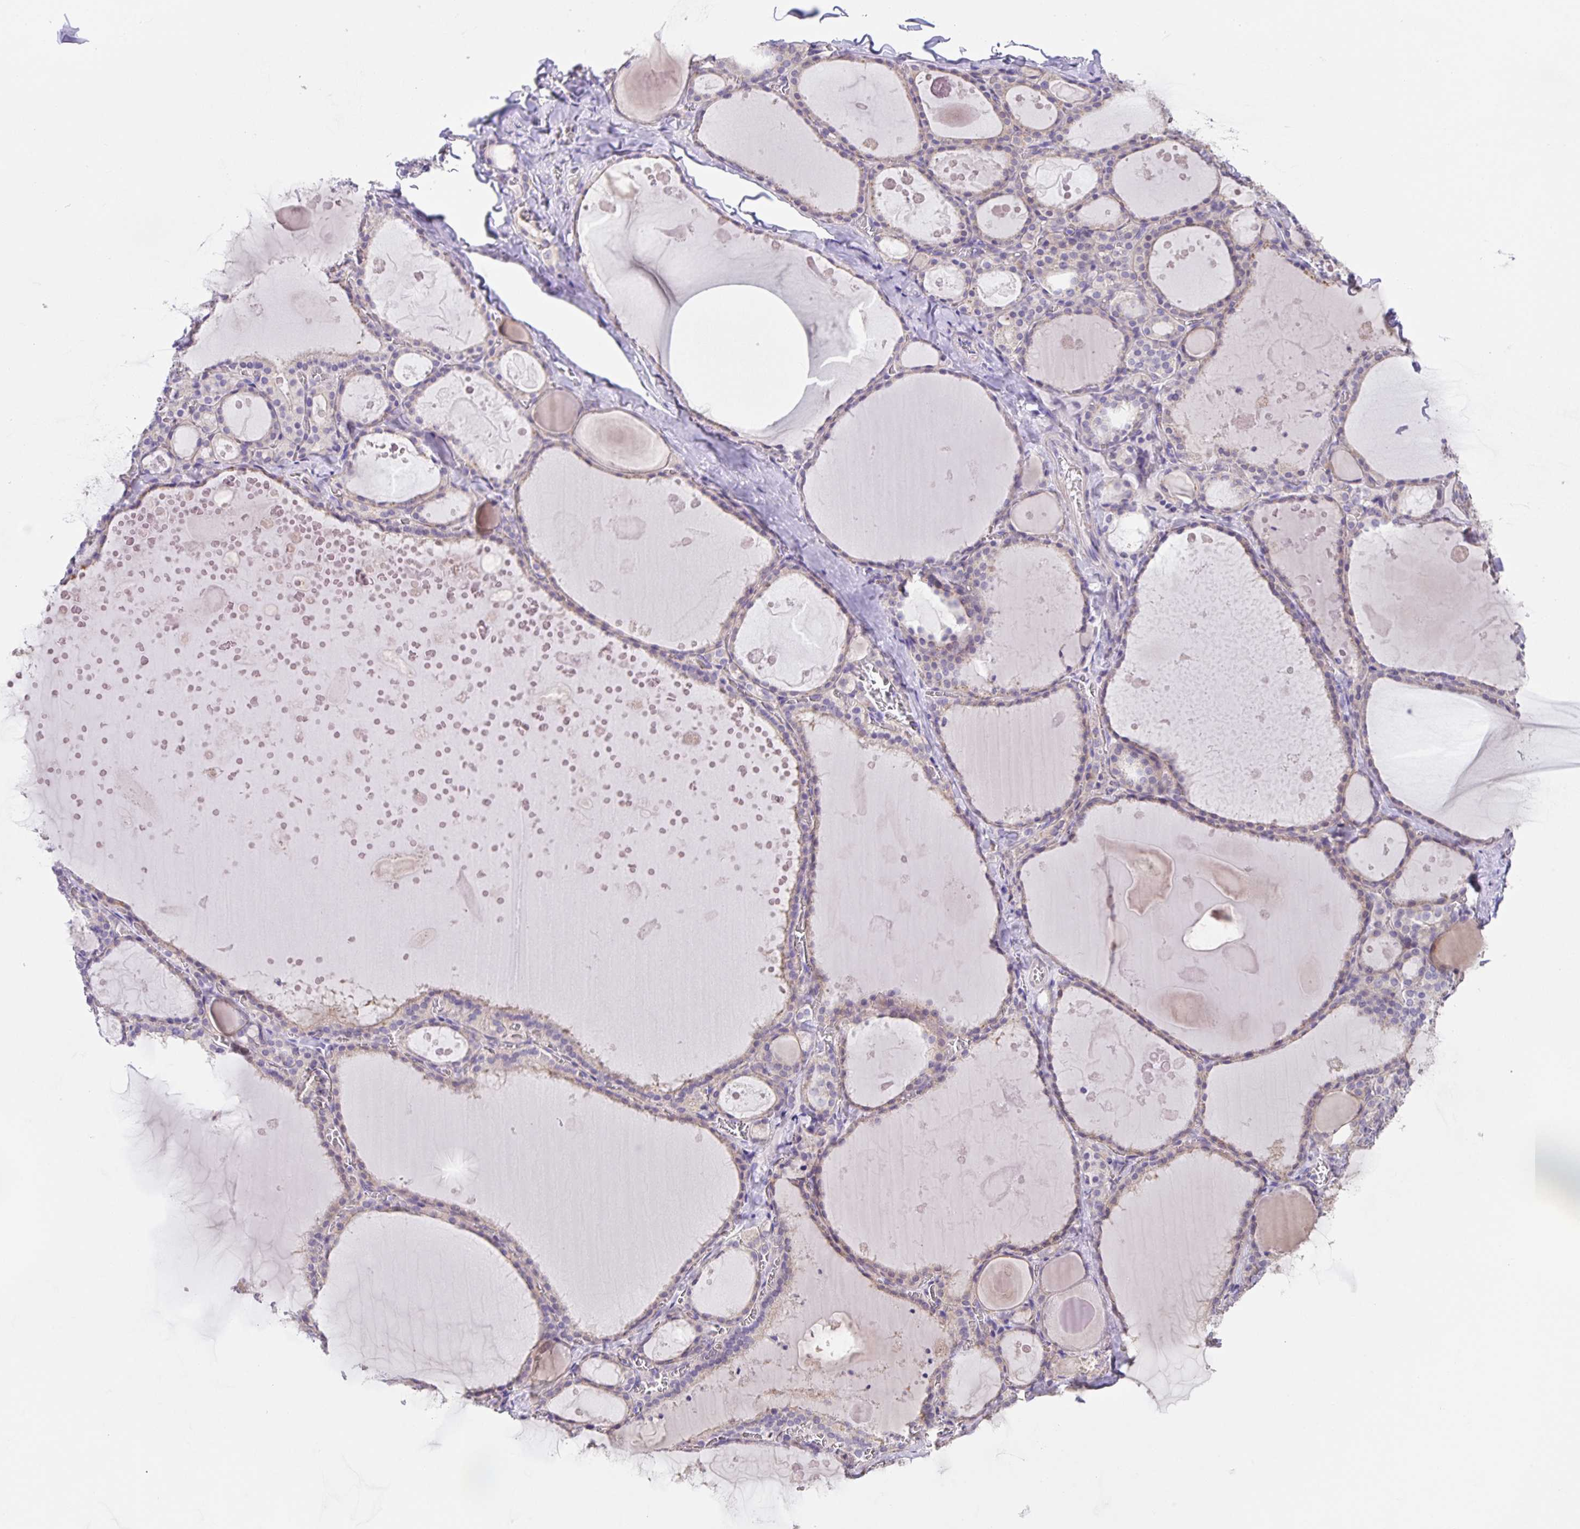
{"staining": {"intensity": "negative", "quantity": "none", "location": "none"}, "tissue": "thyroid gland", "cell_type": "Glandular cells", "image_type": "normal", "snomed": [{"axis": "morphology", "description": "Normal tissue, NOS"}, {"axis": "topography", "description": "Thyroid gland"}], "caption": "There is no significant expression in glandular cells of thyroid gland. The staining is performed using DAB (3,3'-diaminobenzidine) brown chromogen with nuclei counter-stained in using hematoxylin.", "gene": "PRR36", "patient": {"sex": "male", "age": 56}}